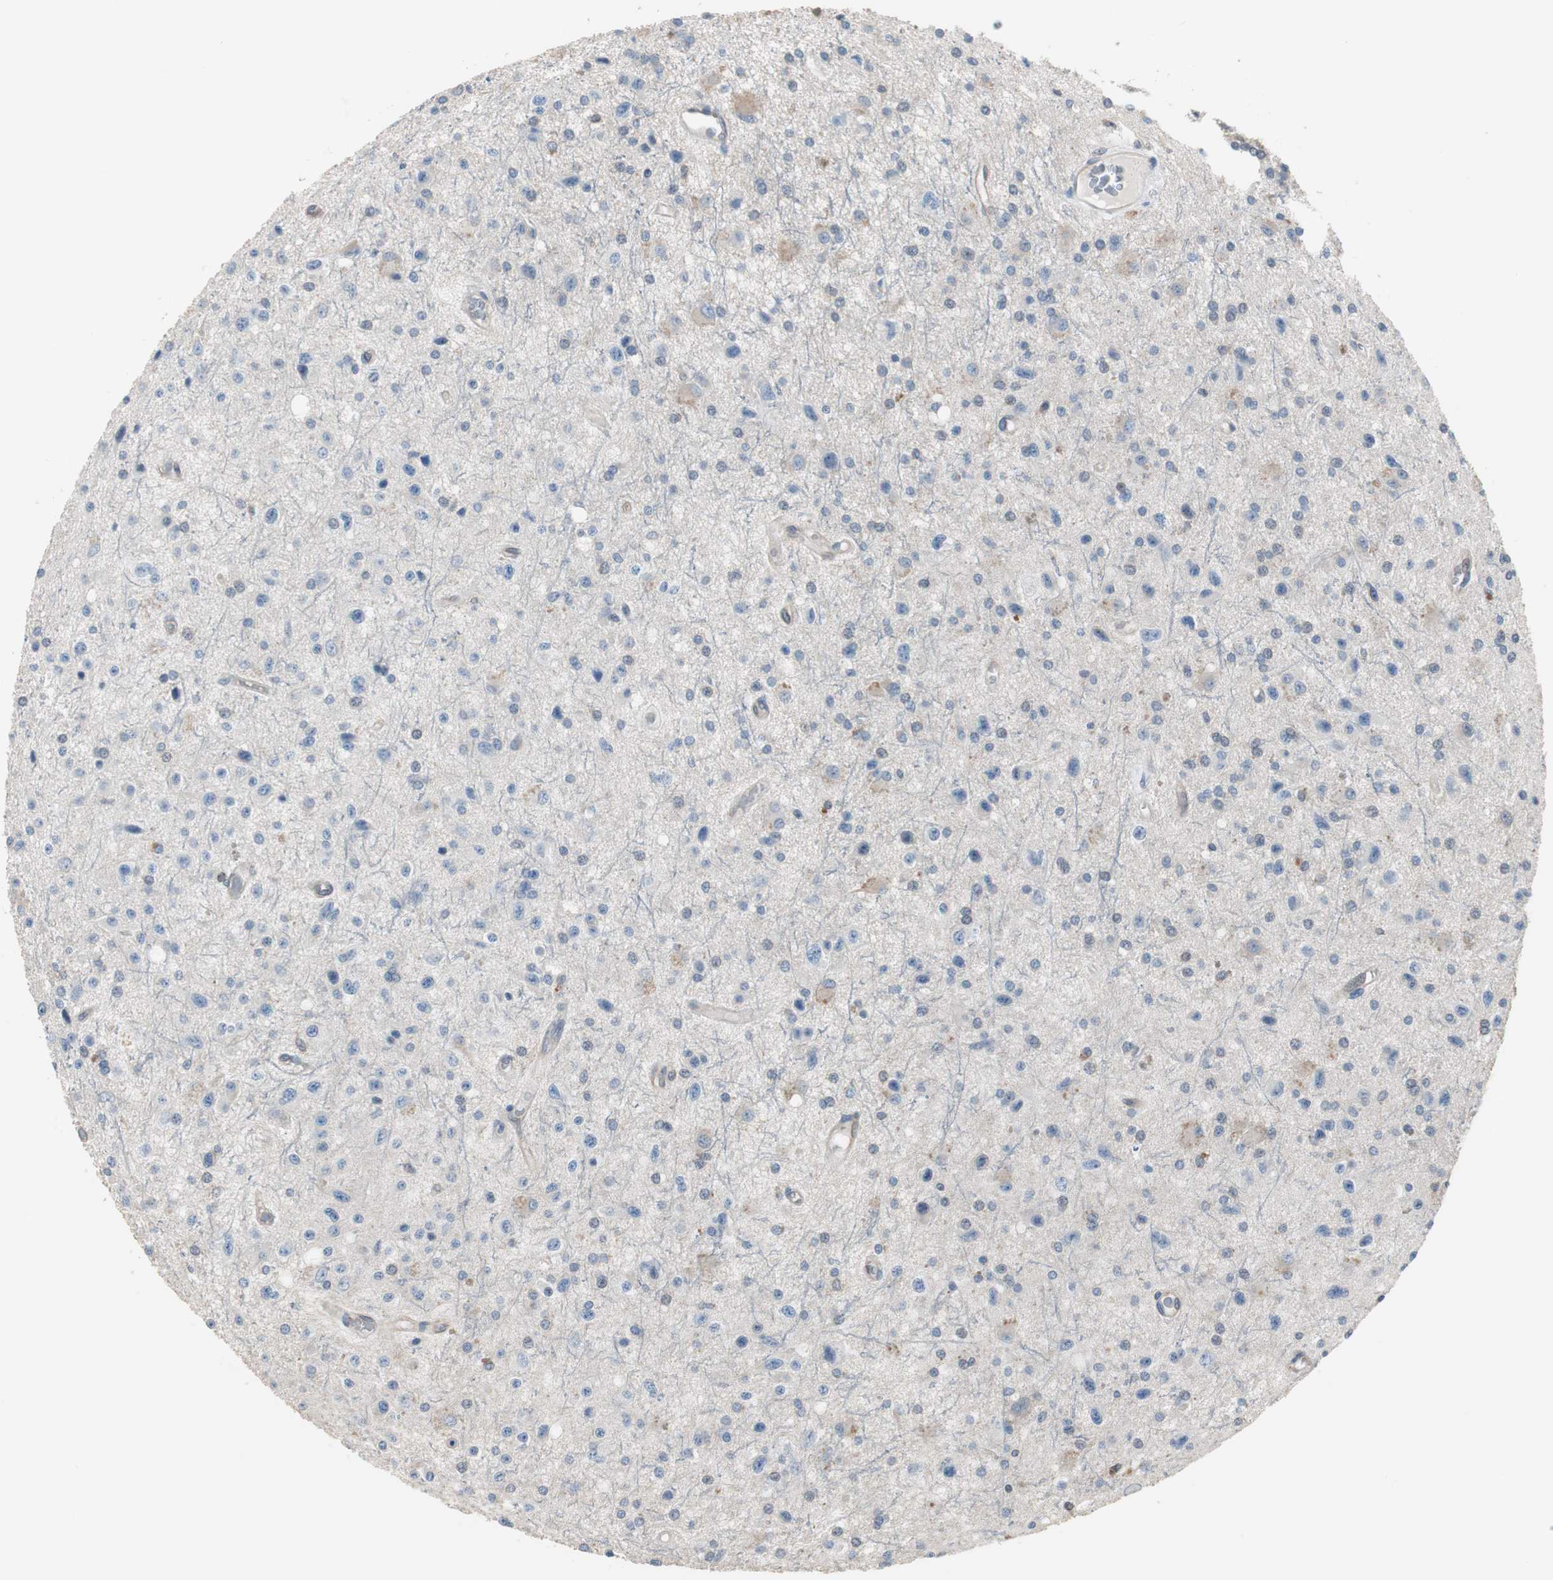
{"staining": {"intensity": "negative", "quantity": "none", "location": "none"}, "tissue": "glioma", "cell_type": "Tumor cells", "image_type": "cancer", "snomed": [{"axis": "morphology", "description": "Glioma, malignant, Low grade"}, {"axis": "topography", "description": "Brain"}], "caption": "The immunohistochemistry (IHC) image has no significant positivity in tumor cells of malignant glioma (low-grade) tissue. (Stains: DAB IHC with hematoxylin counter stain, Microscopy: brightfield microscopy at high magnification).", "gene": "SWAP70", "patient": {"sex": "male", "age": 58}}